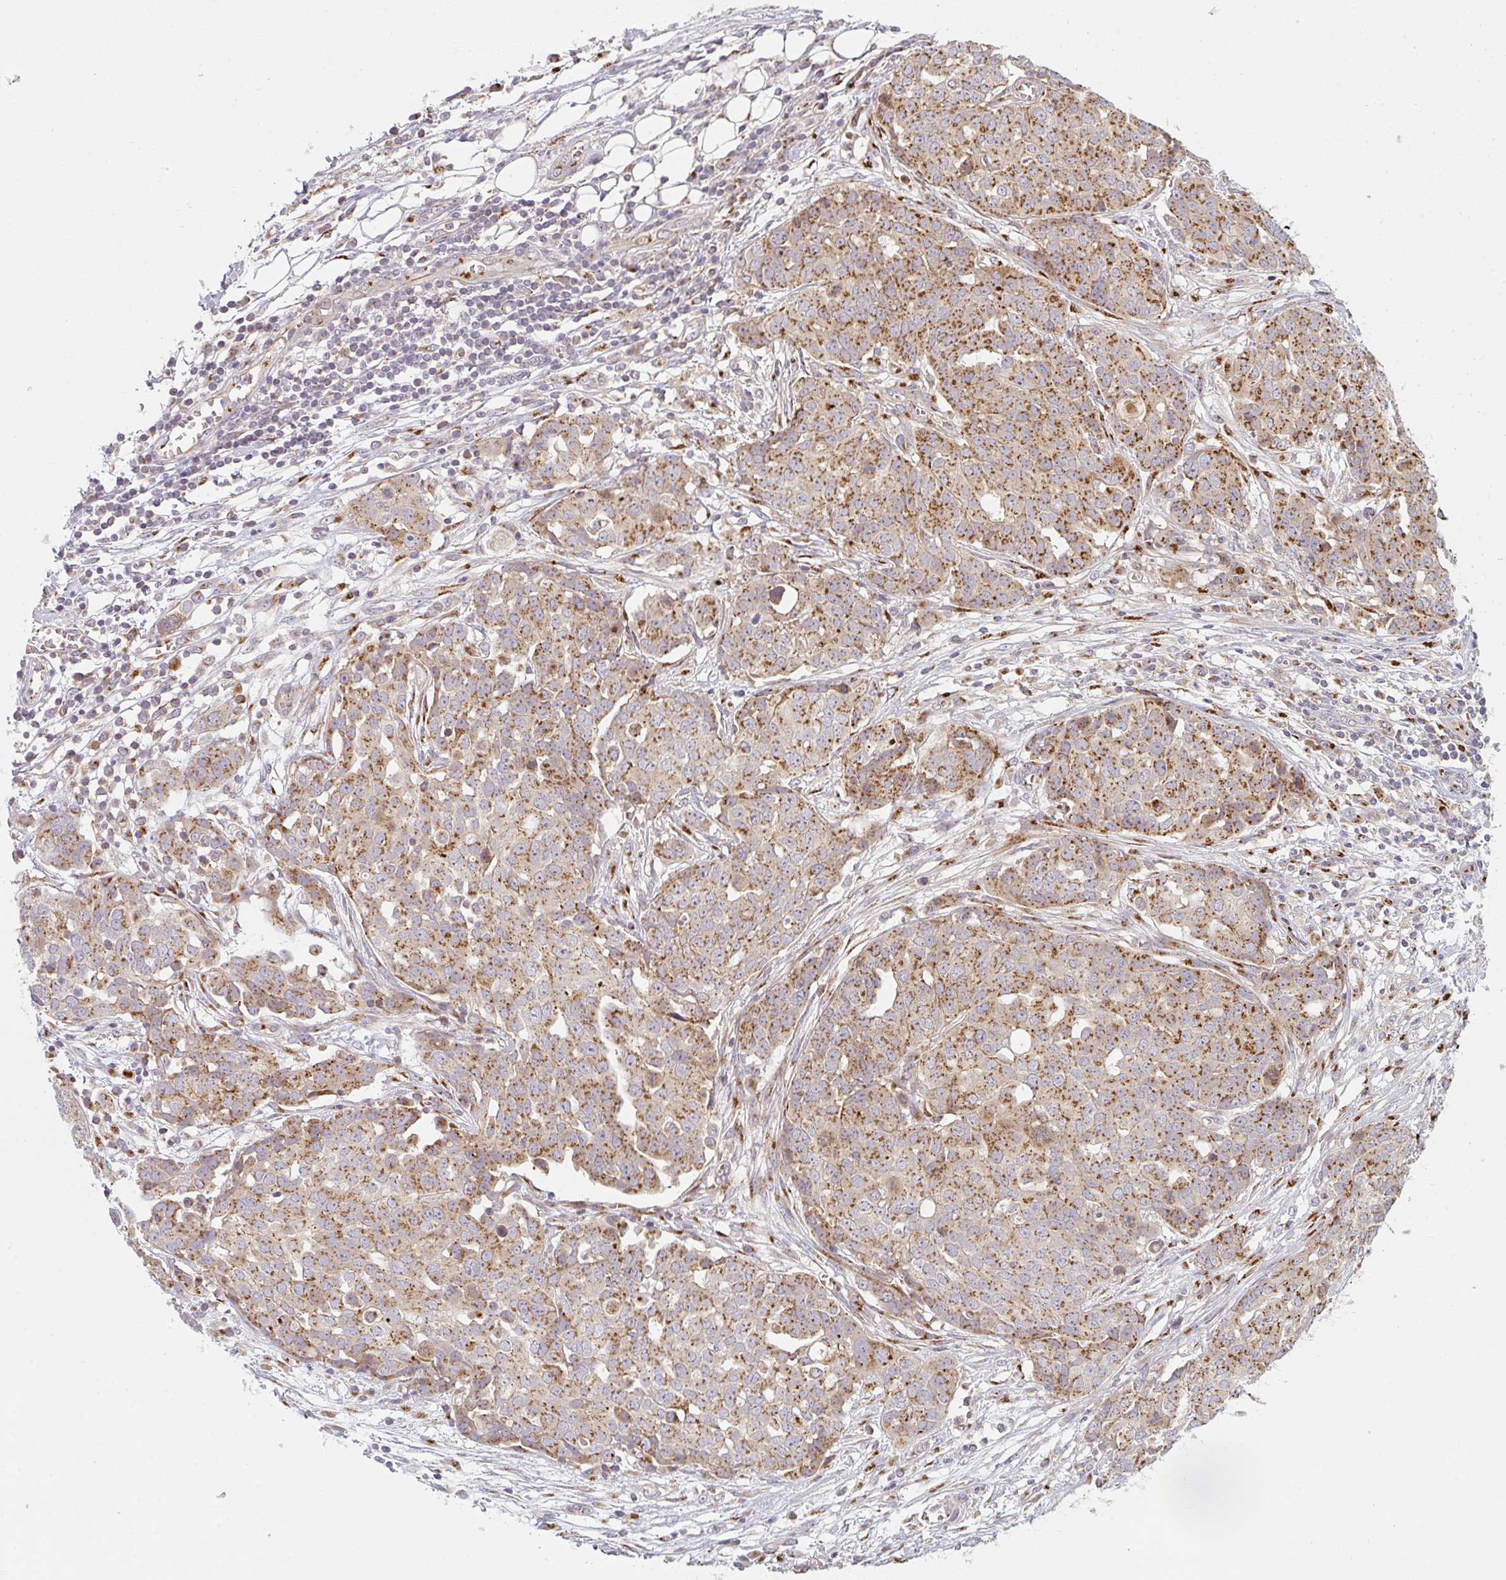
{"staining": {"intensity": "strong", "quantity": ">75%", "location": "cytoplasmic/membranous"}, "tissue": "ovarian cancer", "cell_type": "Tumor cells", "image_type": "cancer", "snomed": [{"axis": "morphology", "description": "Cystadenocarcinoma, serous, NOS"}, {"axis": "topography", "description": "Soft tissue"}, {"axis": "topography", "description": "Ovary"}], "caption": "Serous cystadenocarcinoma (ovarian) stained with immunohistochemistry (IHC) reveals strong cytoplasmic/membranous positivity in about >75% of tumor cells.", "gene": "GVQW3", "patient": {"sex": "female", "age": 57}}